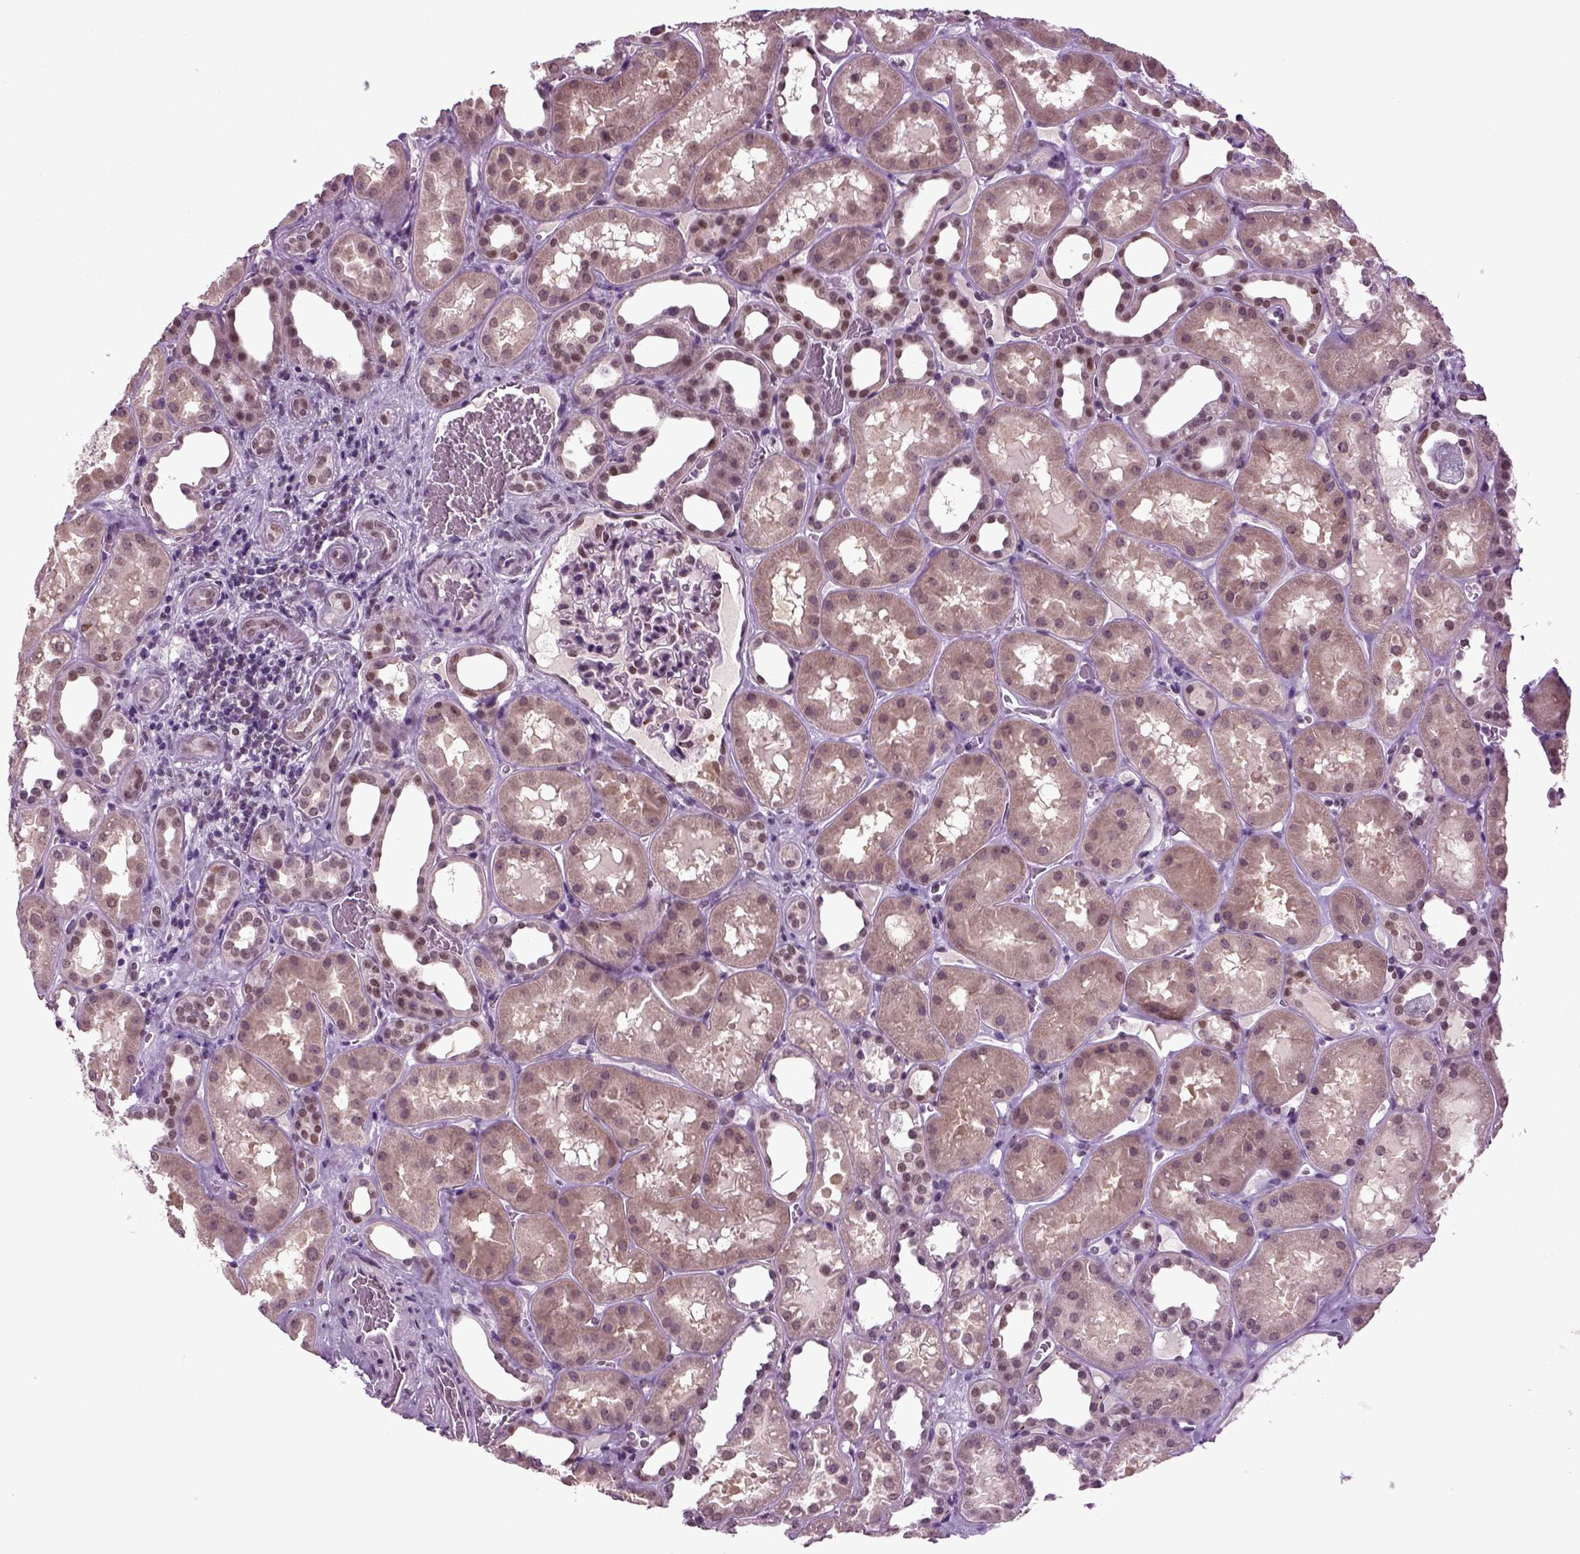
{"staining": {"intensity": "moderate", "quantity": "<25%", "location": "nuclear"}, "tissue": "kidney", "cell_type": "Cells in glomeruli", "image_type": "normal", "snomed": [{"axis": "morphology", "description": "Normal tissue, NOS"}, {"axis": "topography", "description": "Kidney"}], "caption": "Immunohistochemical staining of unremarkable human kidney reveals low levels of moderate nuclear staining in about <25% of cells in glomeruli. (DAB IHC with brightfield microscopy, high magnification).", "gene": "RCOR3", "patient": {"sex": "female", "age": 41}}